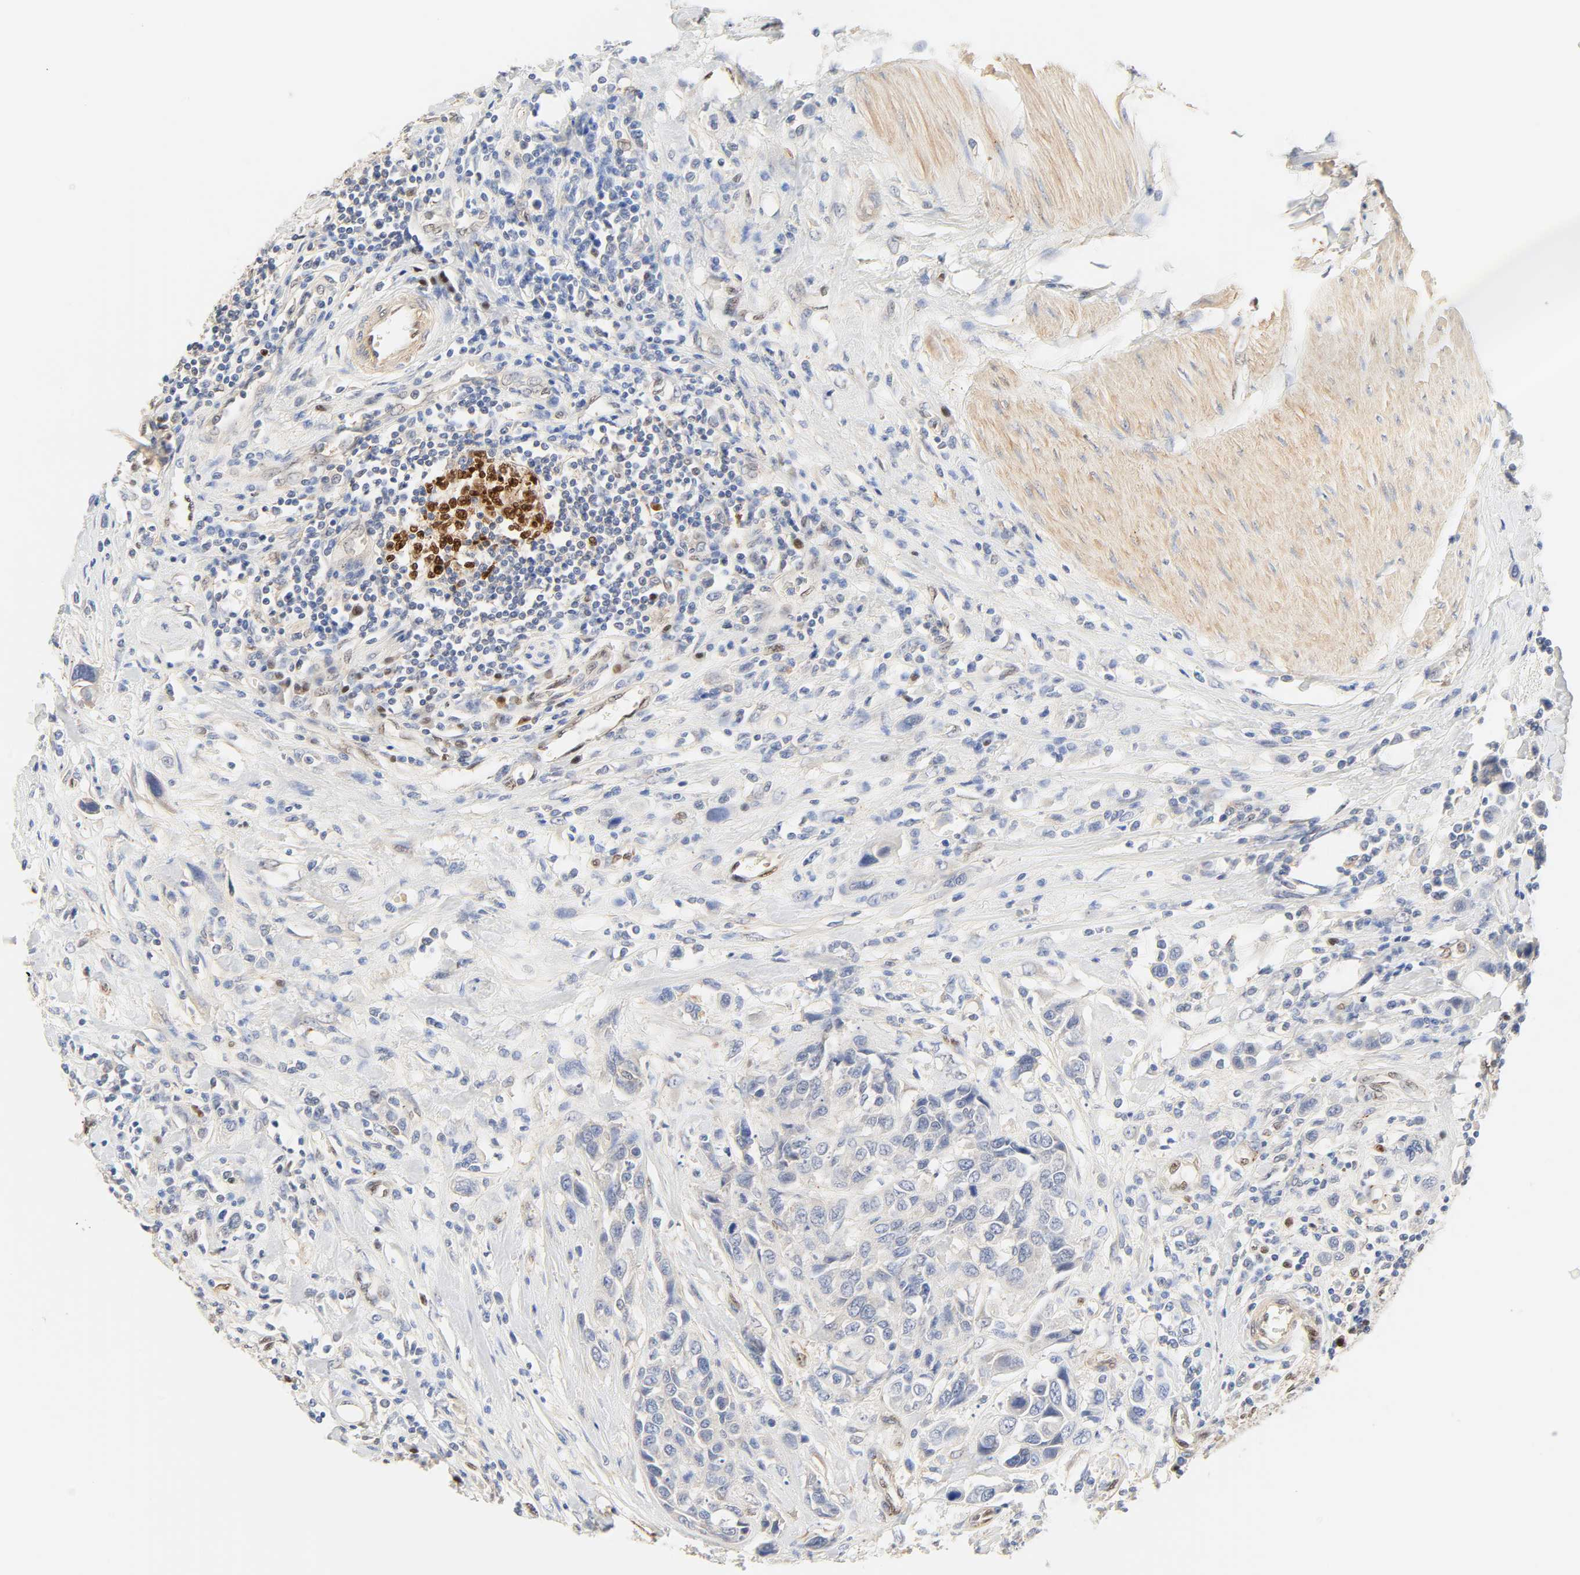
{"staining": {"intensity": "negative", "quantity": "none", "location": "none"}, "tissue": "urothelial cancer", "cell_type": "Tumor cells", "image_type": "cancer", "snomed": [{"axis": "morphology", "description": "Urothelial carcinoma, High grade"}, {"axis": "topography", "description": "Urinary bladder"}], "caption": "This image is of urothelial cancer stained with immunohistochemistry (IHC) to label a protein in brown with the nuclei are counter-stained blue. There is no staining in tumor cells.", "gene": "BORCS8-MEF2B", "patient": {"sex": "male", "age": 50}}